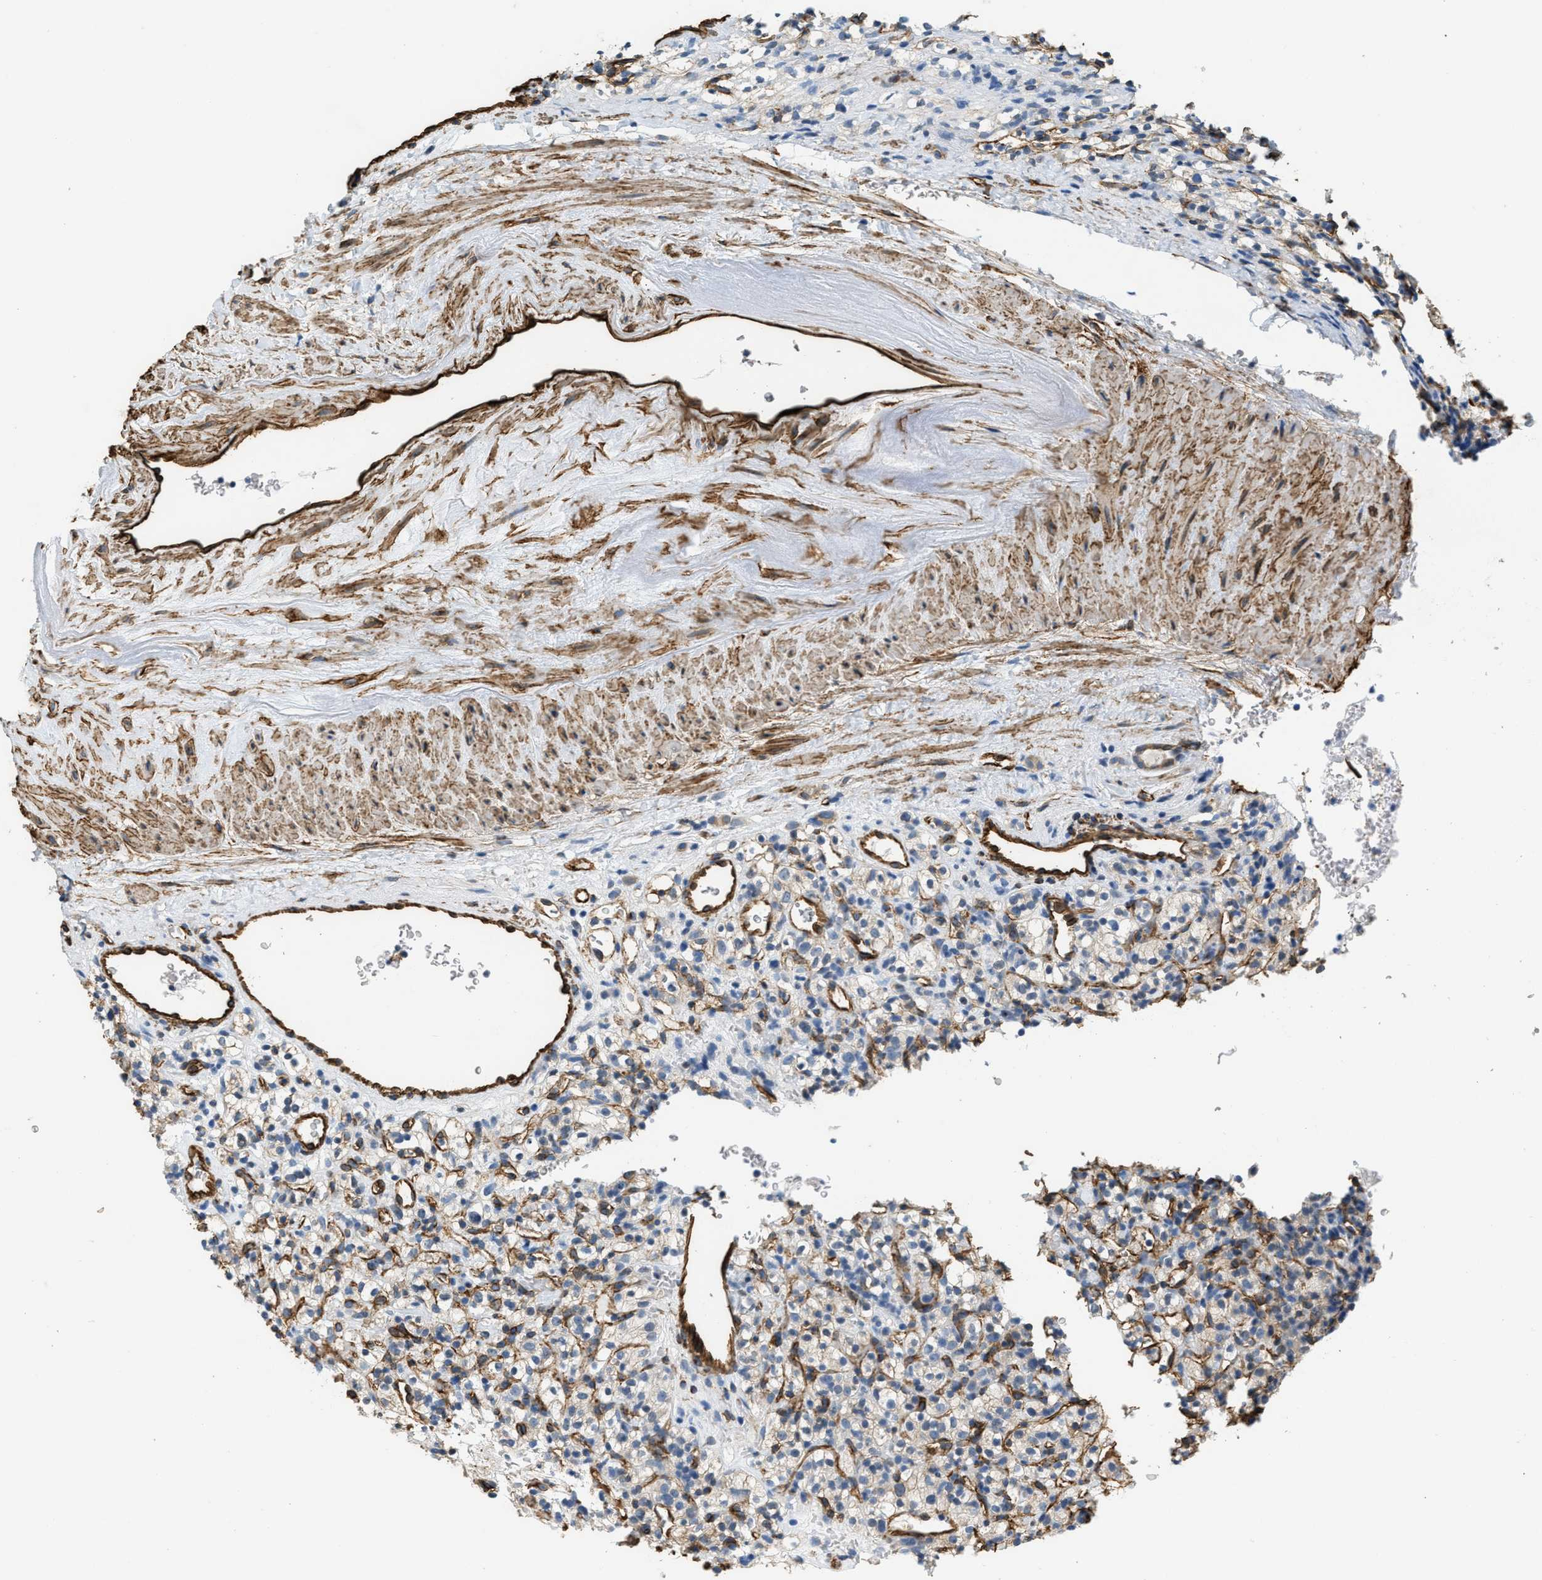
{"staining": {"intensity": "moderate", "quantity": "25%-75%", "location": "cytoplasmic/membranous"}, "tissue": "renal cancer", "cell_type": "Tumor cells", "image_type": "cancer", "snomed": [{"axis": "morphology", "description": "Normal tissue, NOS"}, {"axis": "morphology", "description": "Adenocarcinoma, NOS"}, {"axis": "topography", "description": "Kidney"}], "caption": "Moderate cytoplasmic/membranous staining for a protein is identified in approximately 25%-75% of tumor cells of adenocarcinoma (renal) using IHC.", "gene": "TMEM43", "patient": {"sex": "female", "age": 72}}